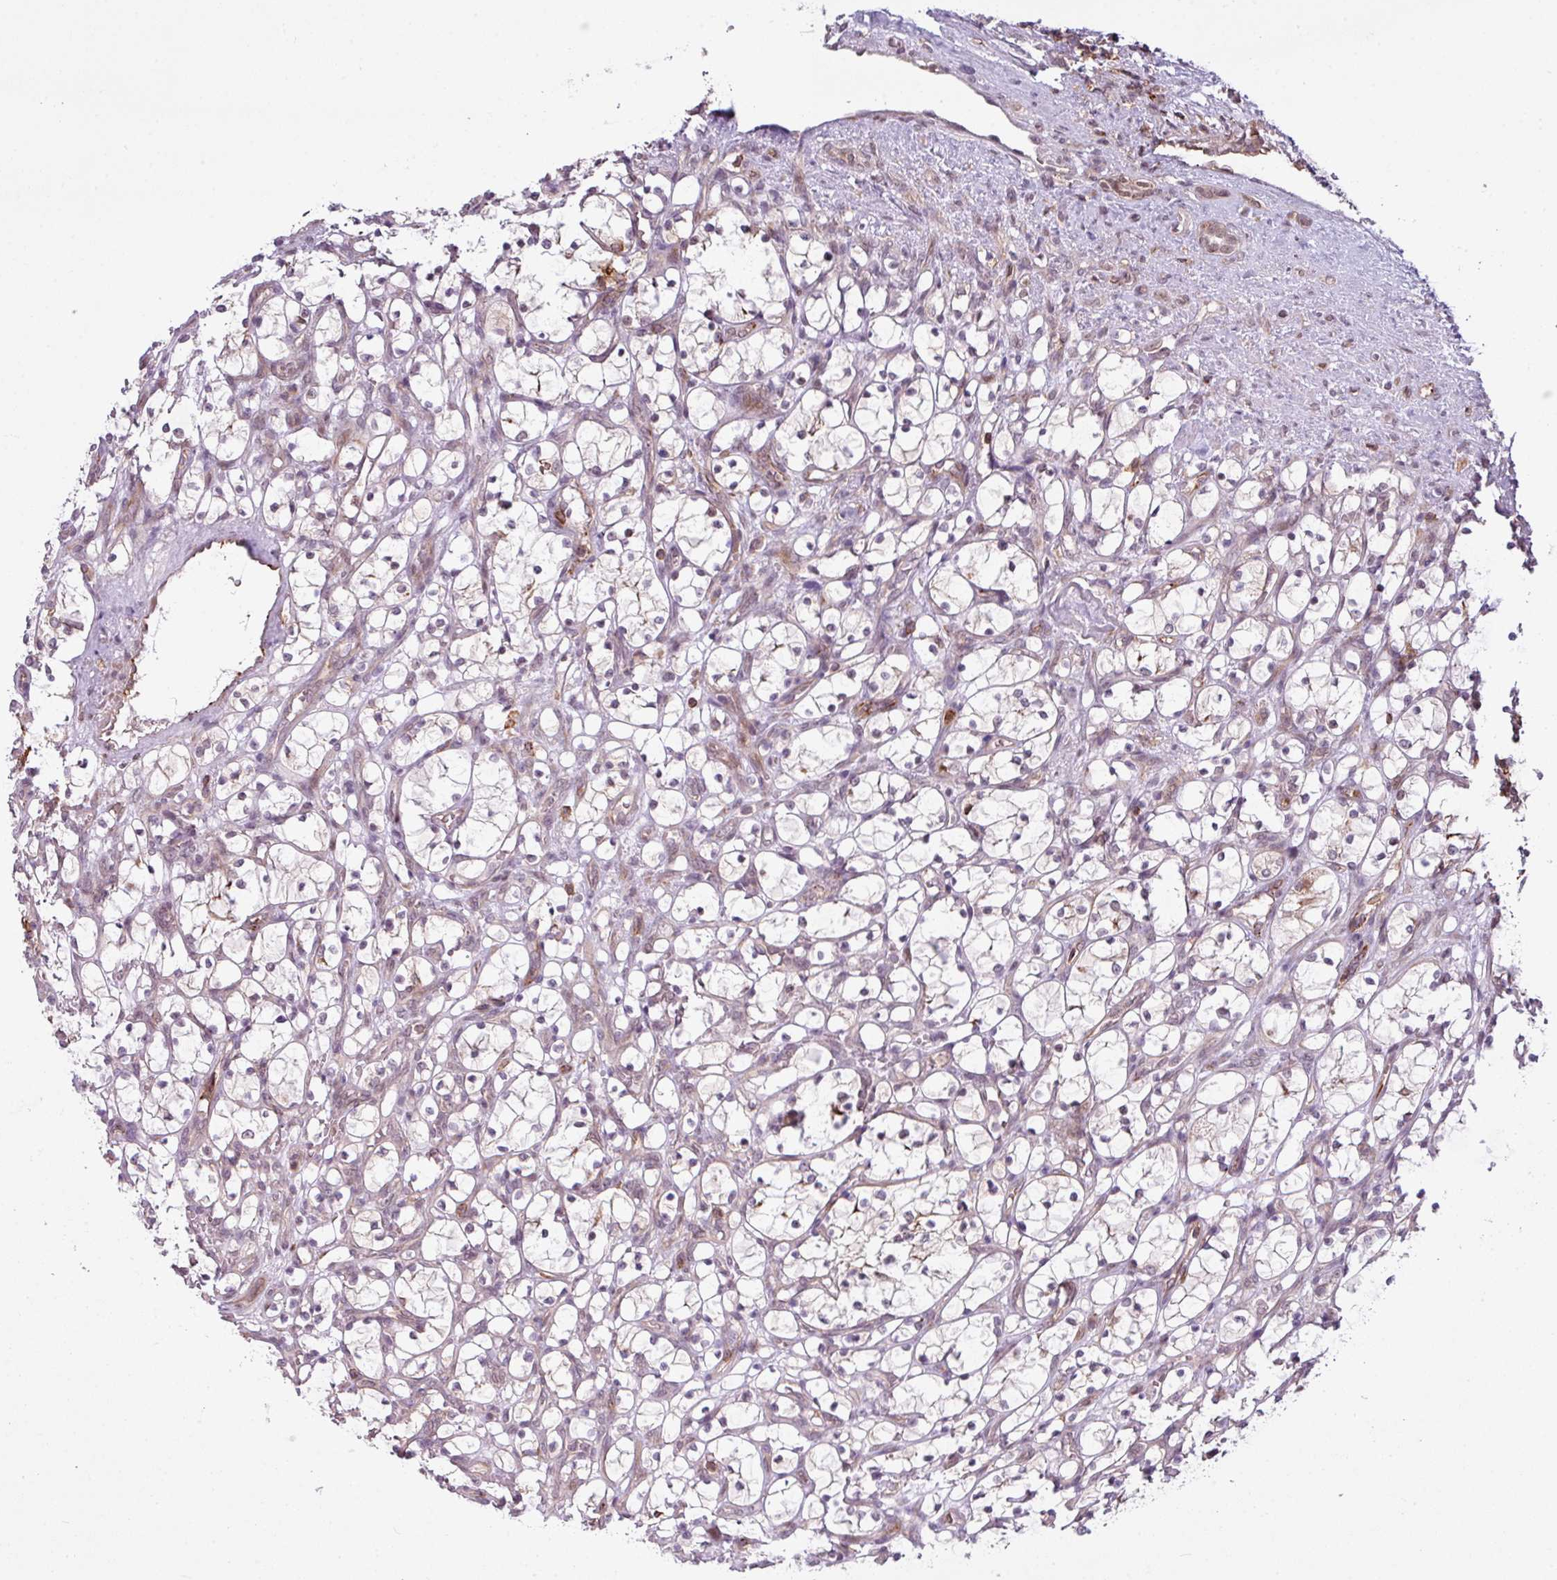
{"staining": {"intensity": "negative", "quantity": "none", "location": "none"}, "tissue": "renal cancer", "cell_type": "Tumor cells", "image_type": "cancer", "snomed": [{"axis": "morphology", "description": "Adenocarcinoma, NOS"}, {"axis": "topography", "description": "Kidney"}], "caption": "Renal cancer was stained to show a protein in brown. There is no significant expression in tumor cells. (Stains: DAB immunohistochemistry (IHC) with hematoxylin counter stain, Microscopy: brightfield microscopy at high magnification).", "gene": "ZC2HC1C", "patient": {"sex": "female", "age": 69}}